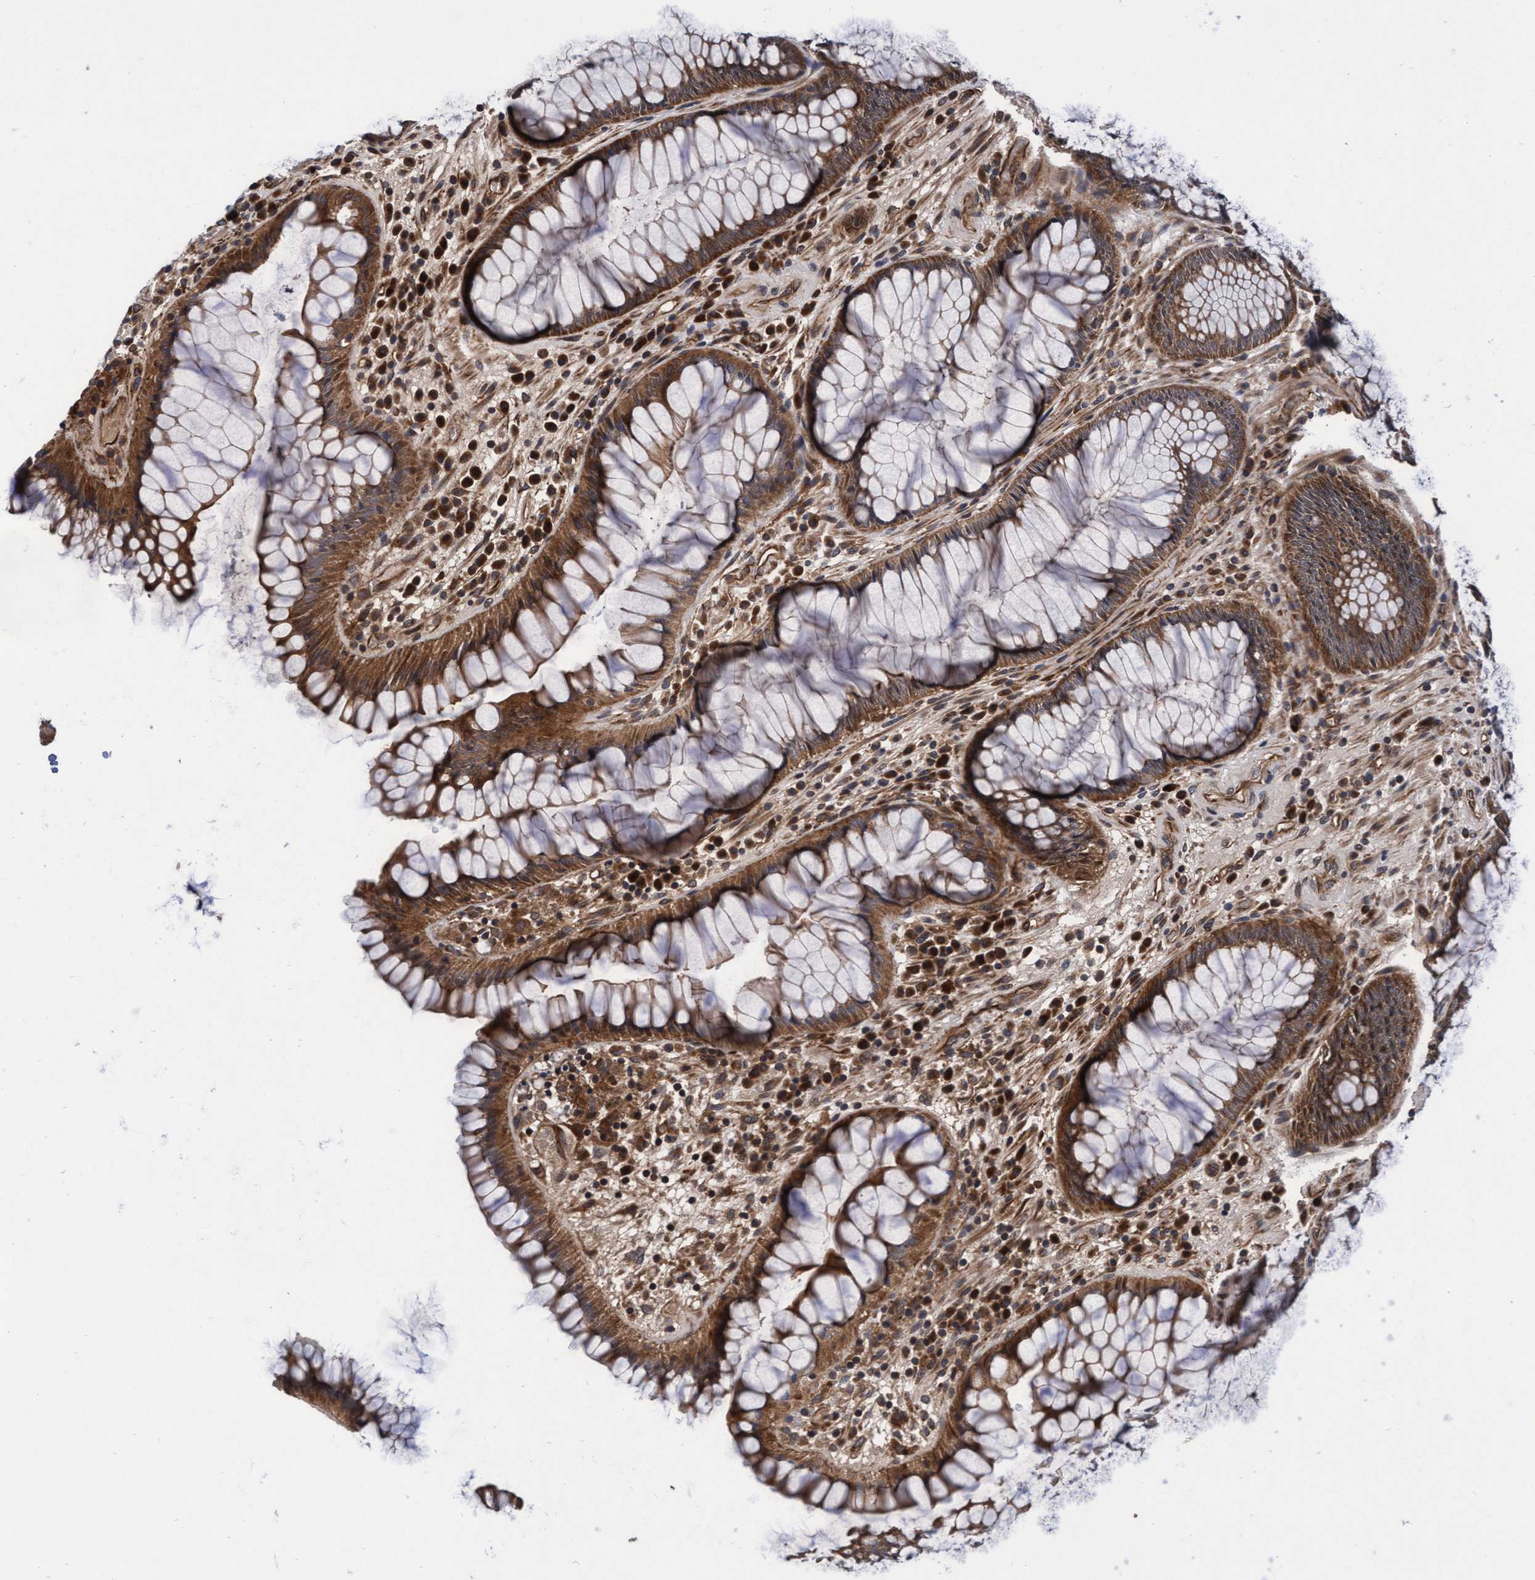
{"staining": {"intensity": "moderate", "quantity": ">75%", "location": "cytoplasmic/membranous"}, "tissue": "rectum", "cell_type": "Glandular cells", "image_type": "normal", "snomed": [{"axis": "morphology", "description": "Normal tissue, NOS"}, {"axis": "topography", "description": "Rectum"}], "caption": "Protein staining by immunohistochemistry reveals moderate cytoplasmic/membranous staining in about >75% of glandular cells in normal rectum.", "gene": "EFCAB13", "patient": {"sex": "male", "age": 51}}